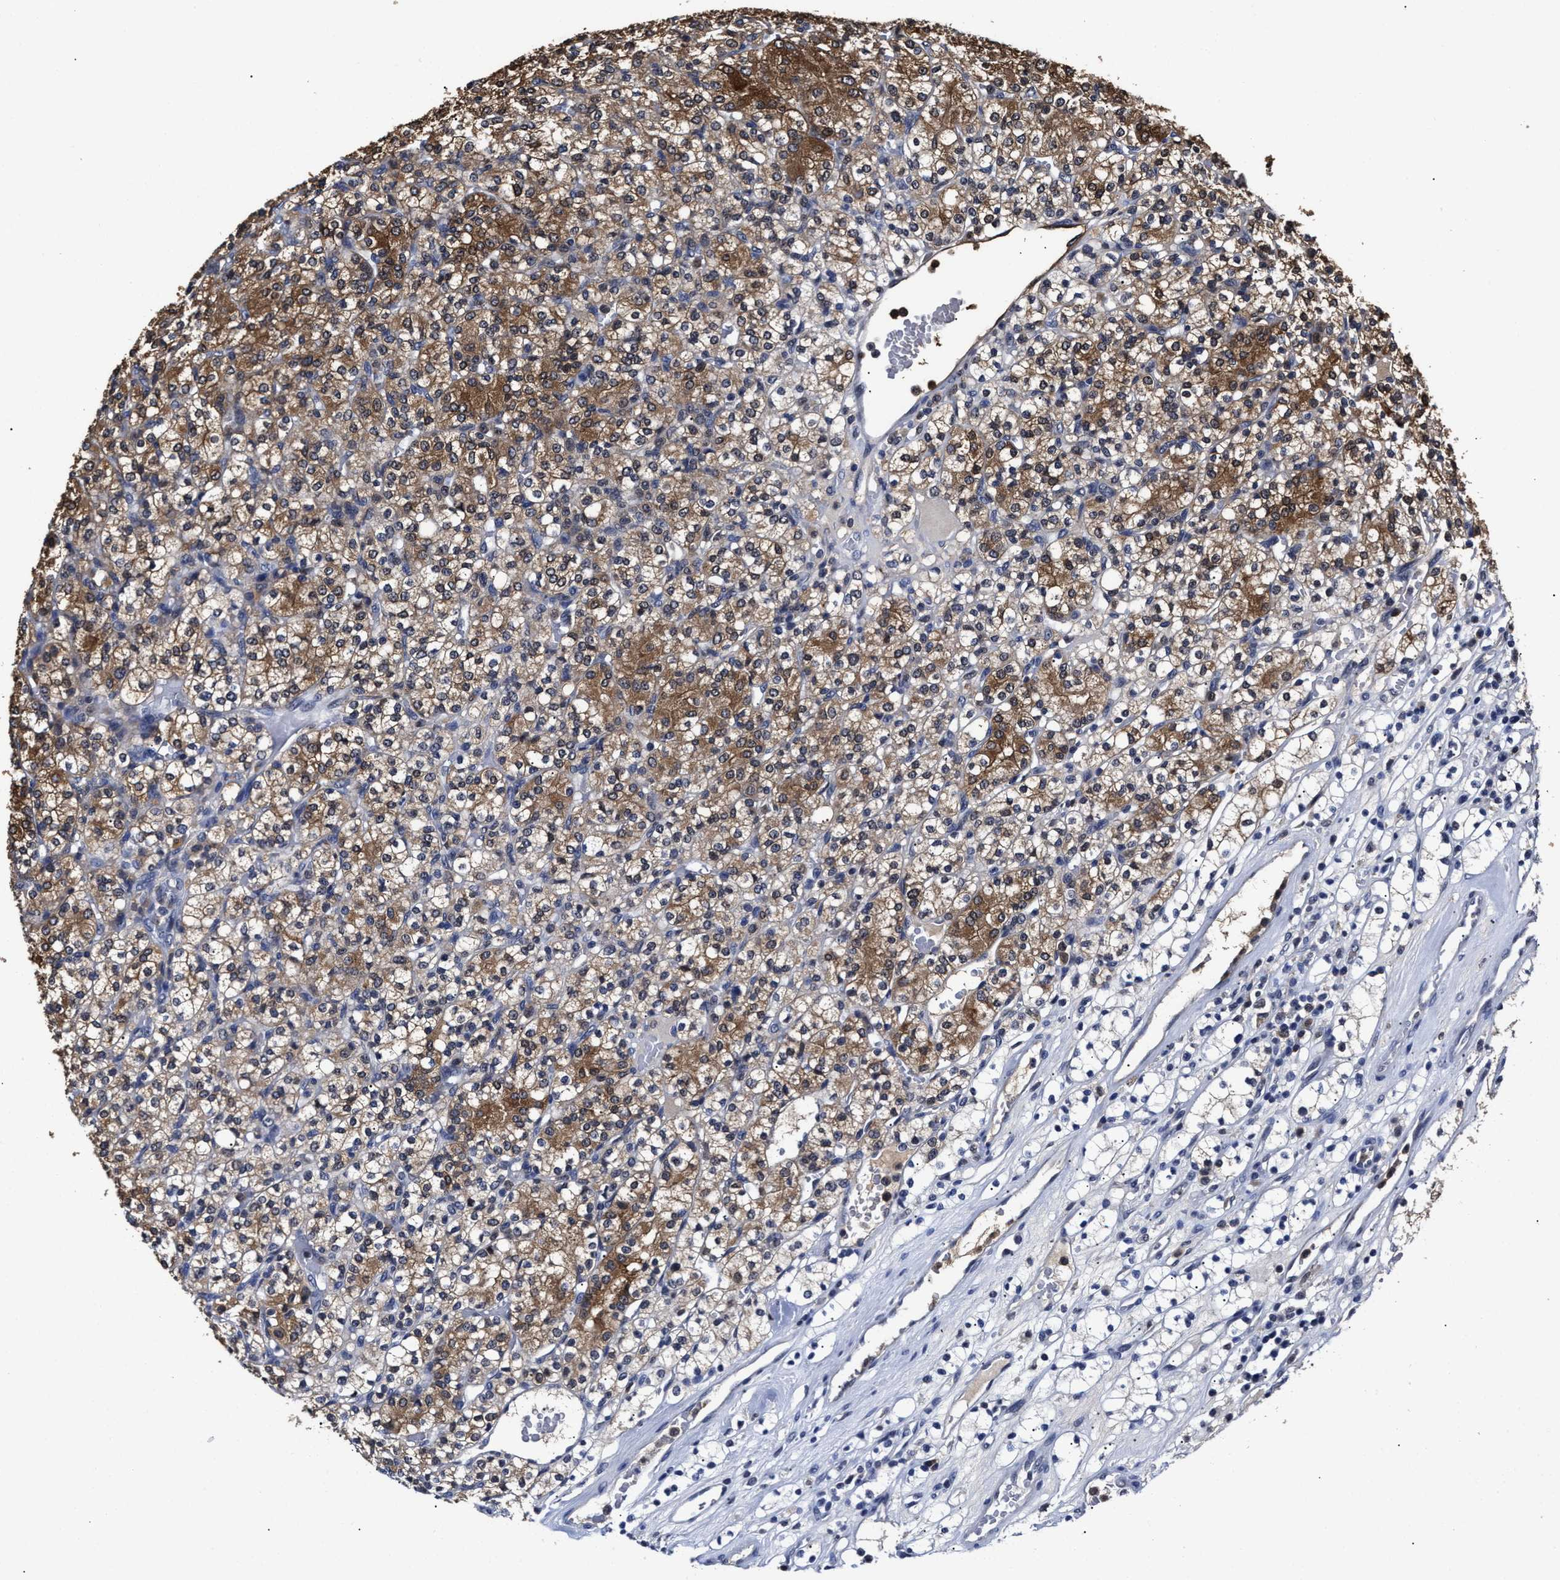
{"staining": {"intensity": "strong", "quantity": ">75%", "location": "cytoplasmic/membranous"}, "tissue": "renal cancer", "cell_type": "Tumor cells", "image_type": "cancer", "snomed": [{"axis": "morphology", "description": "Adenocarcinoma, NOS"}, {"axis": "topography", "description": "Kidney"}], "caption": "The histopathology image shows staining of renal adenocarcinoma, revealing strong cytoplasmic/membranous protein positivity (brown color) within tumor cells.", "gene": "PRPF4B", "patient": {"sex": "male", "age": 77}}